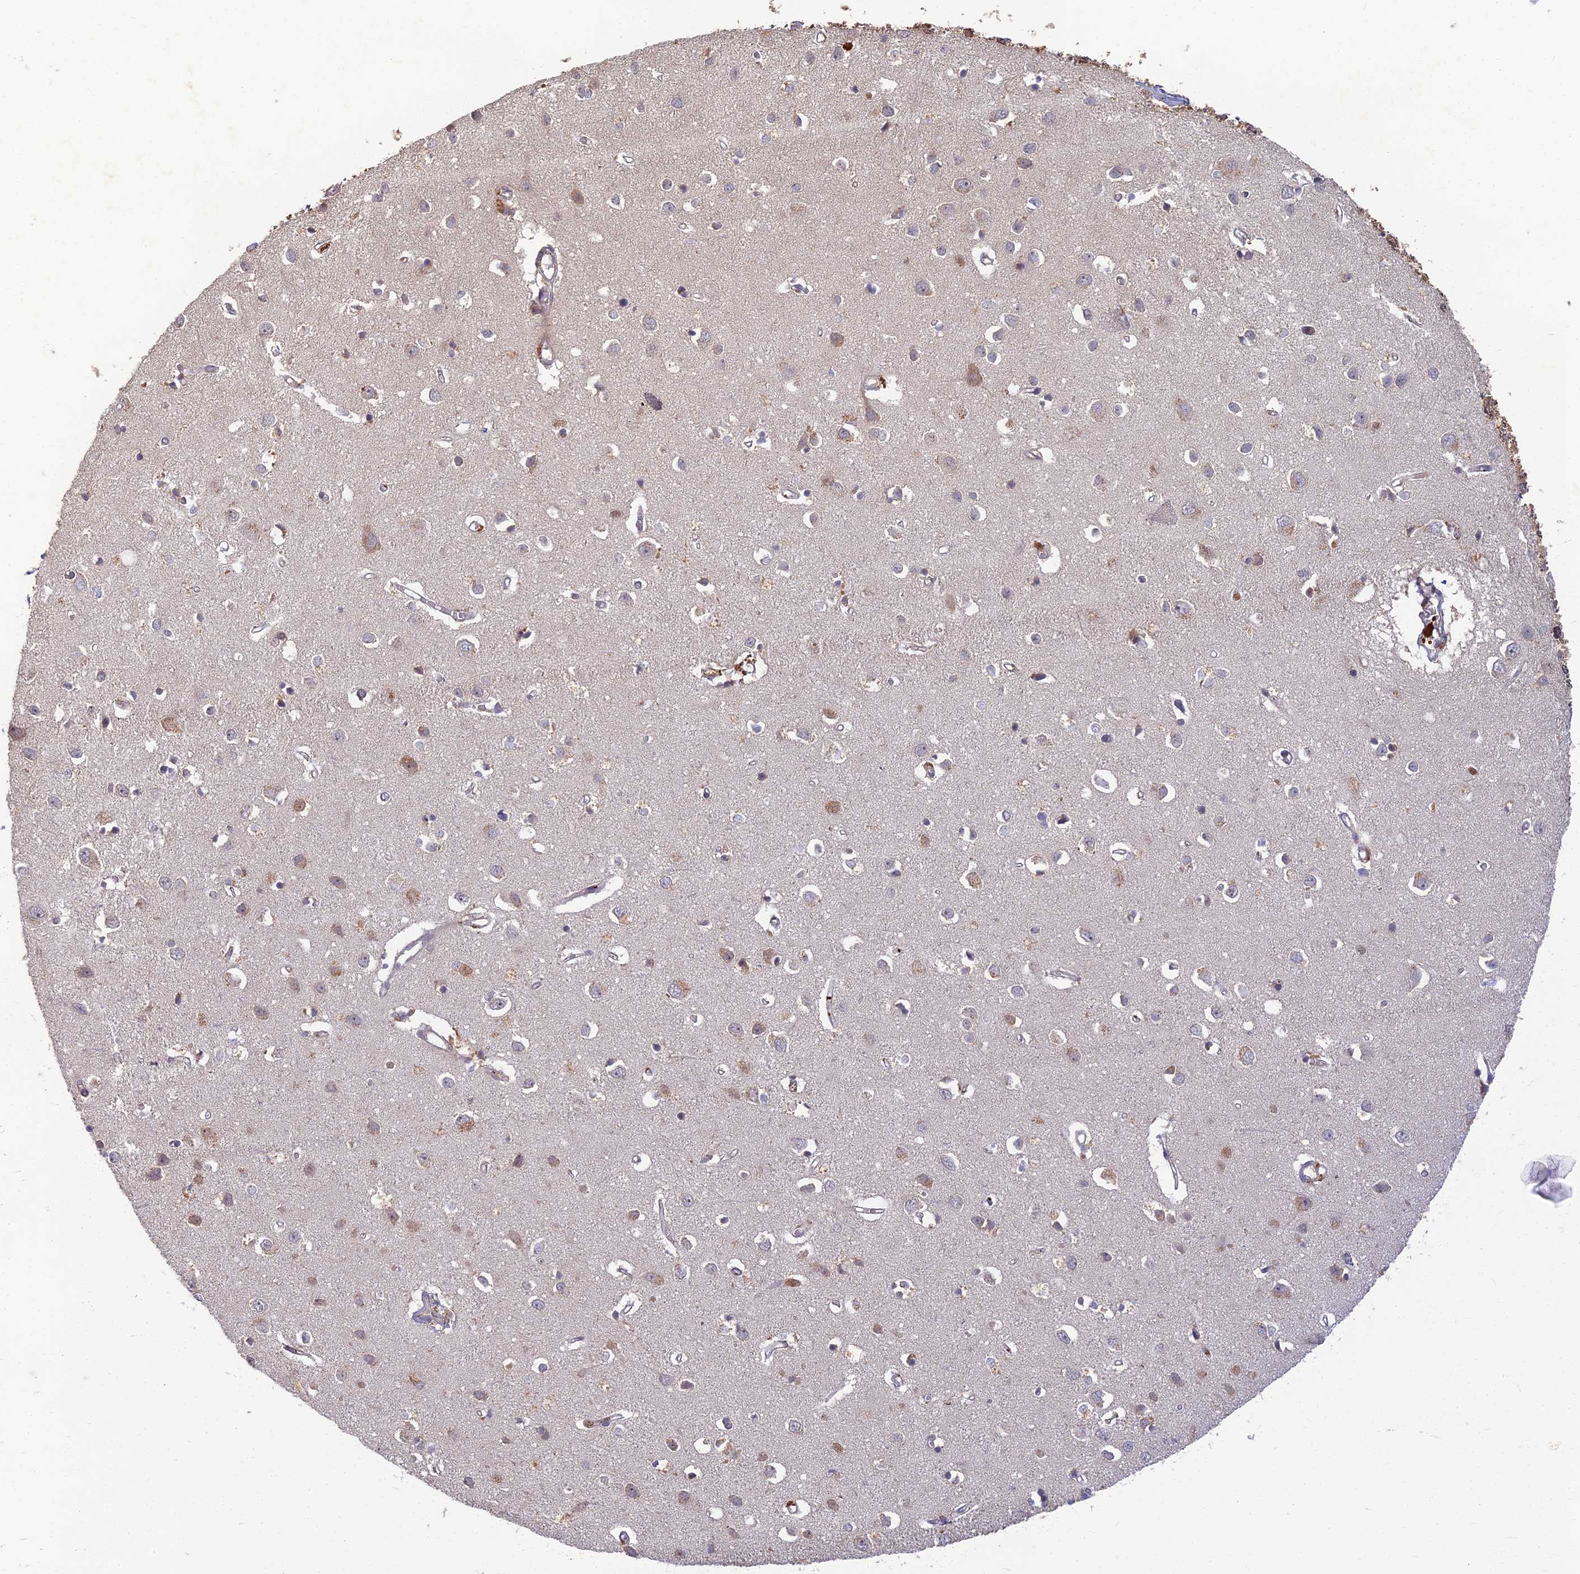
{"staining": {"intensity": "moderate", "quantity": "<25%", "location": "cytoplasmic/membranous"}, "tissue": "cerebral cortex", "cell_type": "Endothelial cells", "image_type": "normal", "snomed": [{"axis": "morphology", "description": "Normal tissue, NOS"}, {"axis": "topography", "description": "Cerebral cortex"}], "caption": "The image exhibits a brown stain indicating the presence of a protein in the cytoplasmic/membranous of endothelial cells in cerebral cortex. (brown staining indicates protein expression, while blue staining denotes nuclei).", "gene": "RGL3", "patient": {"sex": "female", "age": 64}}